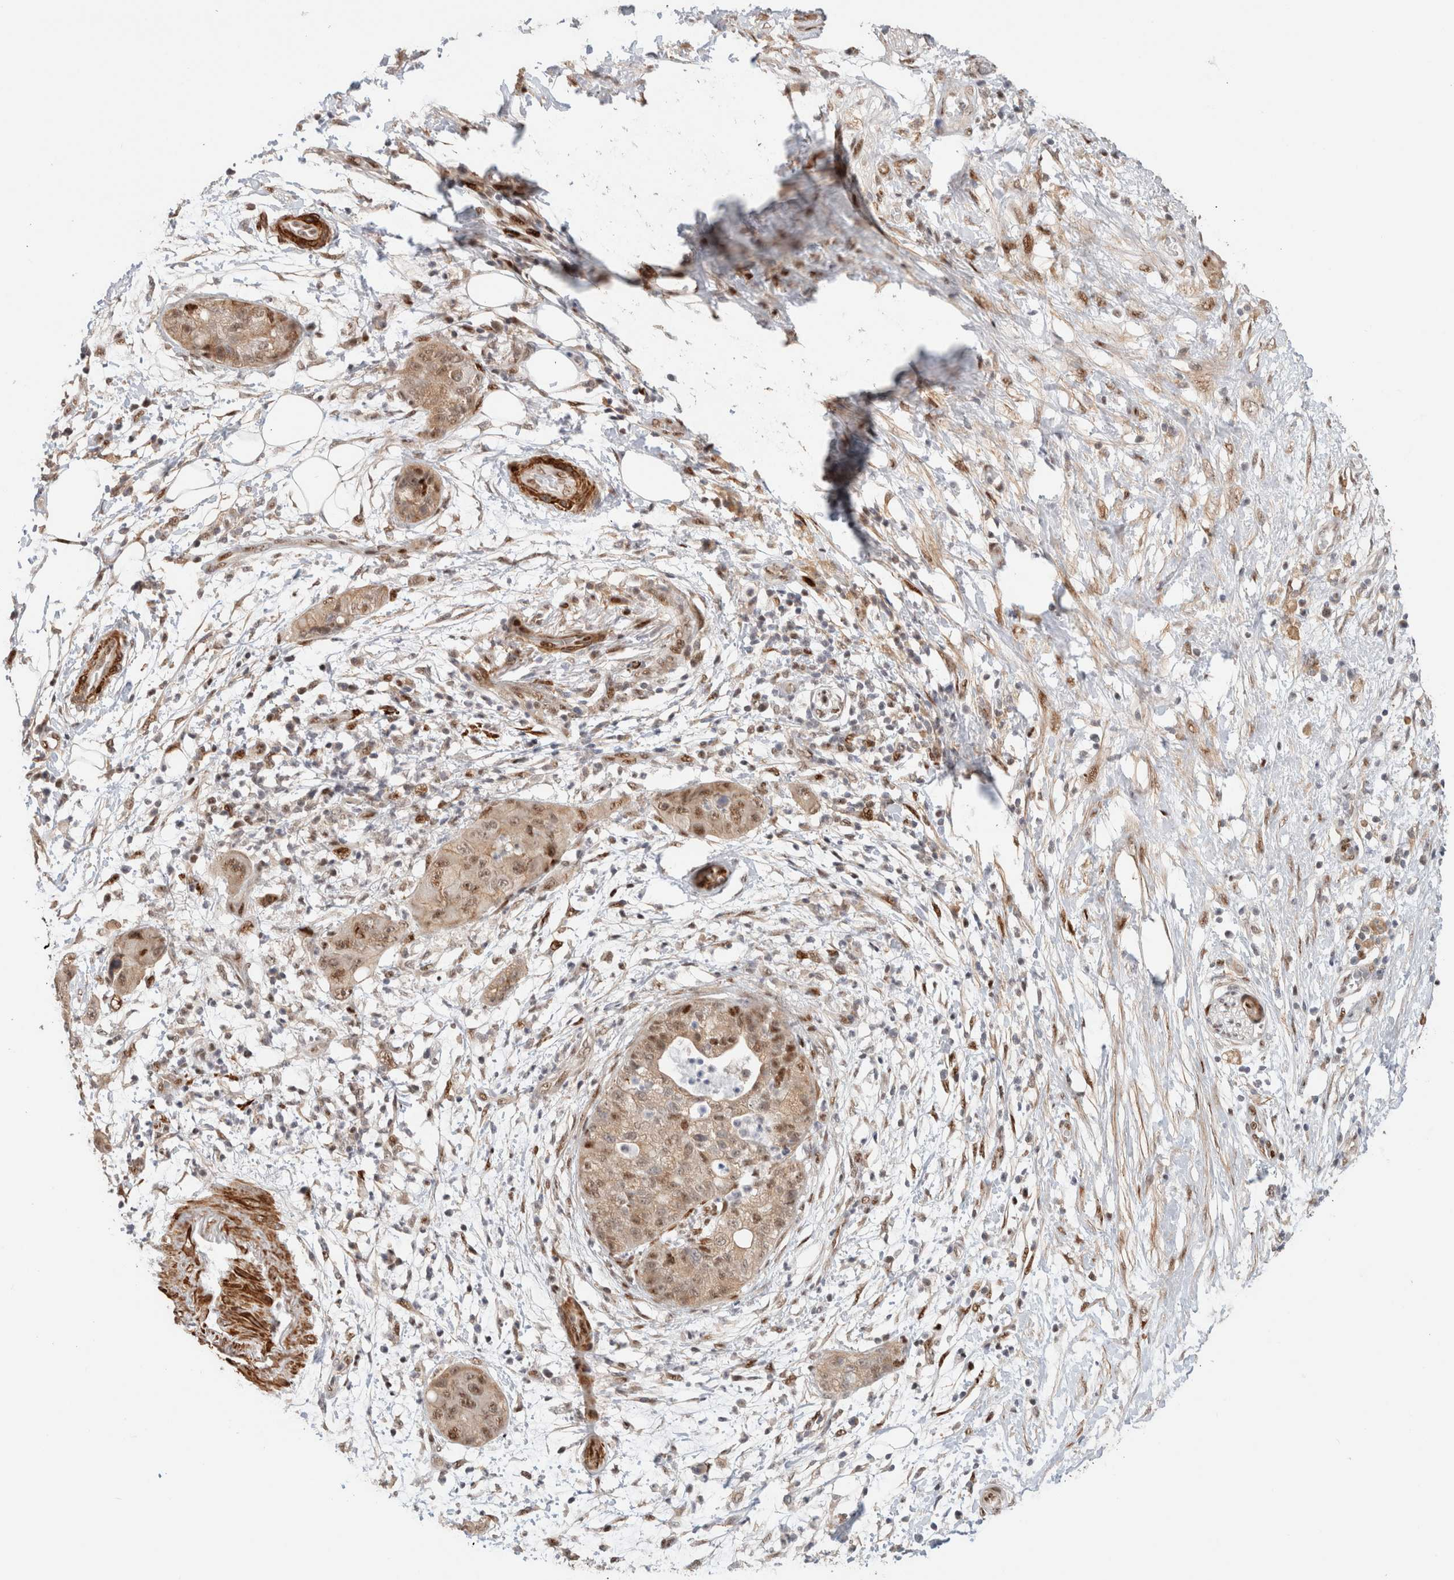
{"staining": {"intensity": "weak", "quantity": ">75%", "location": "cytoplasmic/membranous,nuclear"}, "tissue": "pancreatic cancer", "cell_type": "Tumor cells", "image_type": "cancer", "snomed": [{"axis": "morphology", "description": "Adenocarcinoma, NOS"}, {"axis": "topography", "description": "Pancreas"}], "caption": "There is low levels of weak cytoplasmic/membranous and nuclear staining in tumor cells of pancreatic cancer, as demonstrated by immunohistochemical staining (brown color).", "gene": "ID3", "patient": {"sex": "female", "age": 78}}